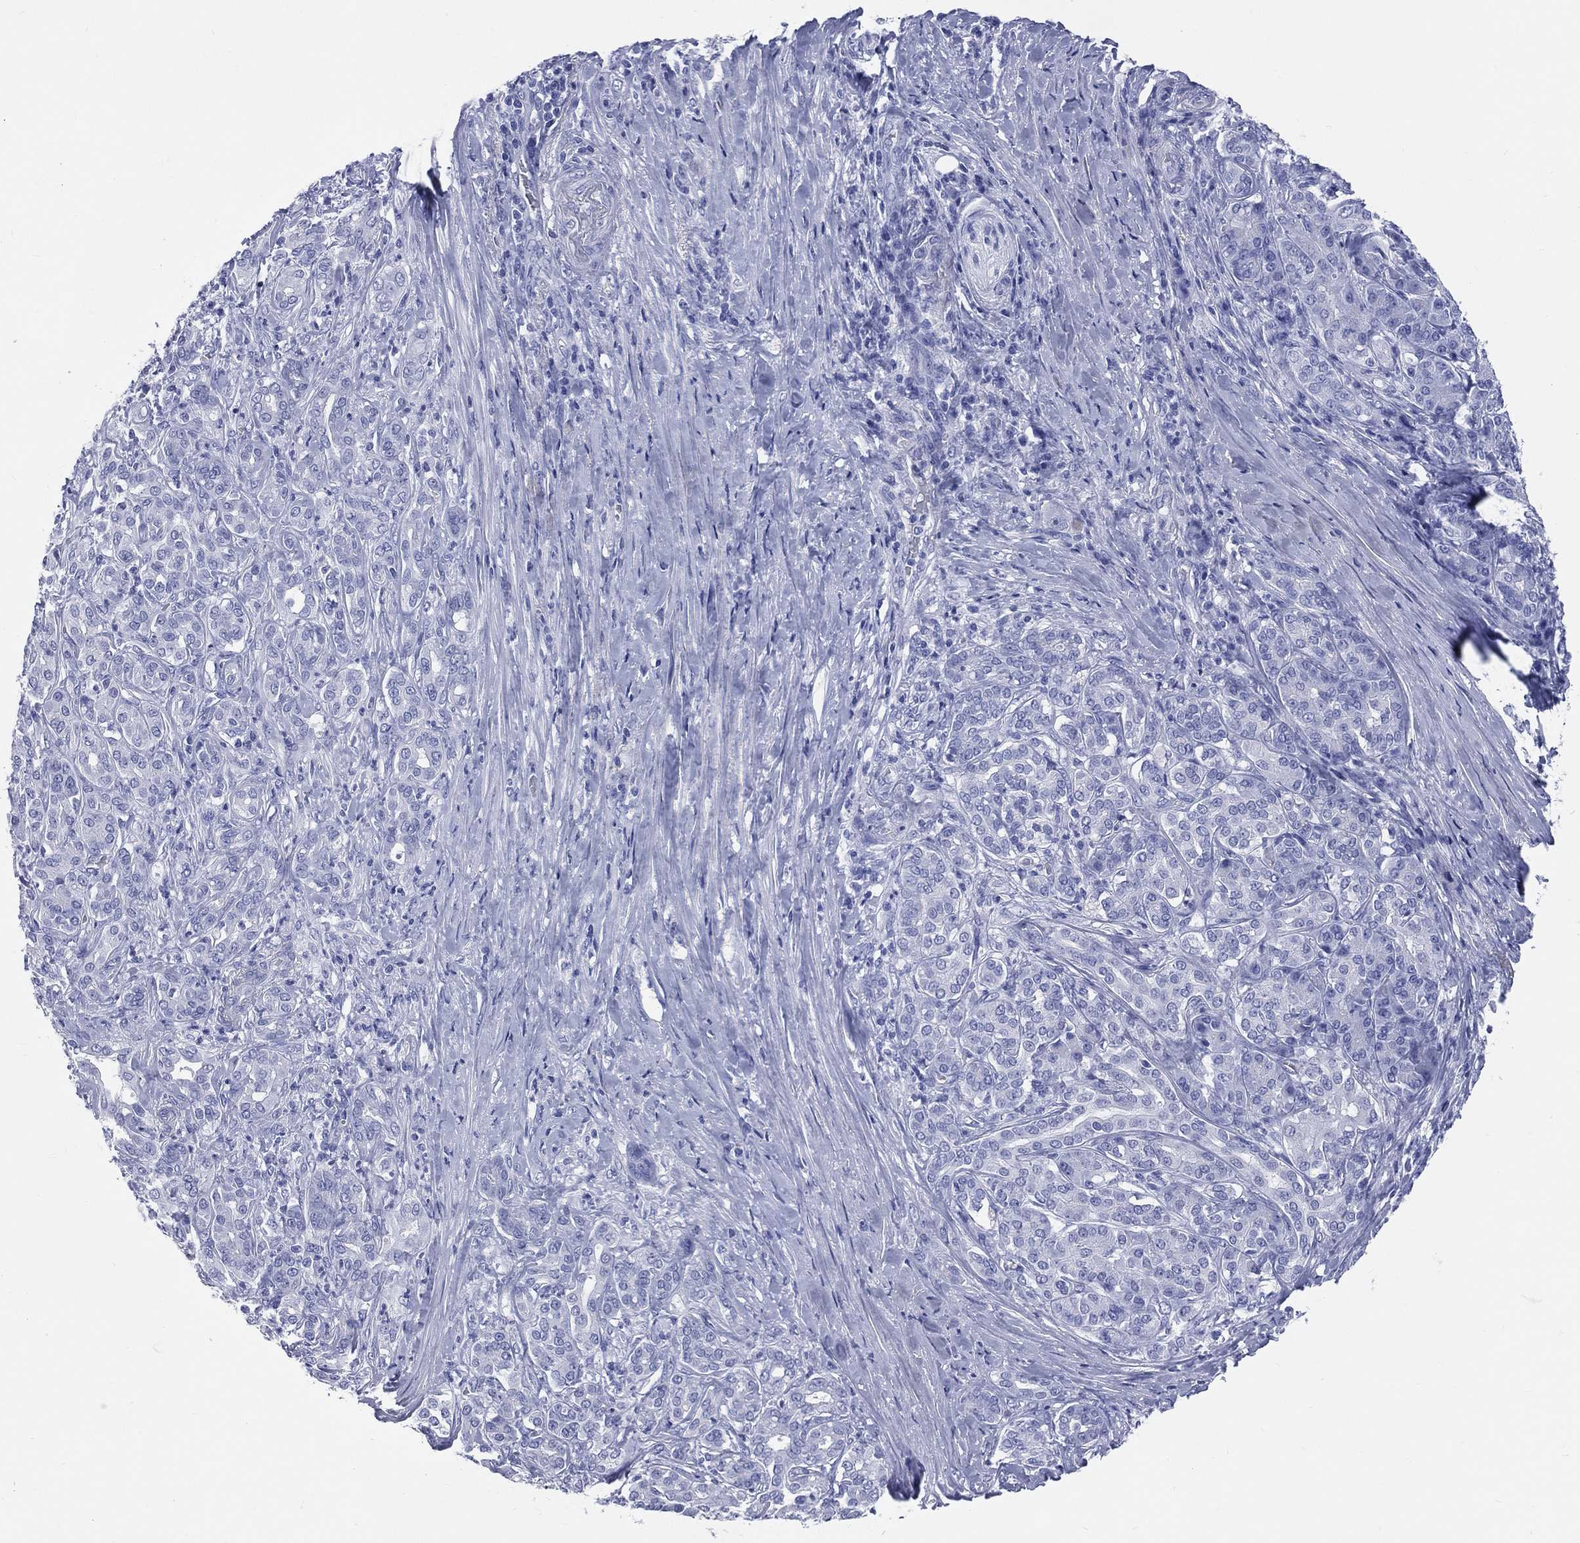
{"staining": {"intensity": "negative", "quantity": "none", "location": "none"}, "tissue": "pancreatic cancer", "cell_type": "Tumor cells", "image_type": "cancer", "snomed": [{"axis": "morphology", "description": "Normal tissue, NOS"}, {"axis": "morphology", "description": "Inflammation, NOS"}, {"axis": "morphology", "description": "Adenocarcinoma, NOS"}, {"axis": "topography", "description": "Pancreas"}], "caption": "Pancreatic adenocarcinoma was stained to show a protein in brown. There is no significant positivity in tumor cells.", "gene": "CYLC1", "patient": {"sex": "male", "age": 57}}